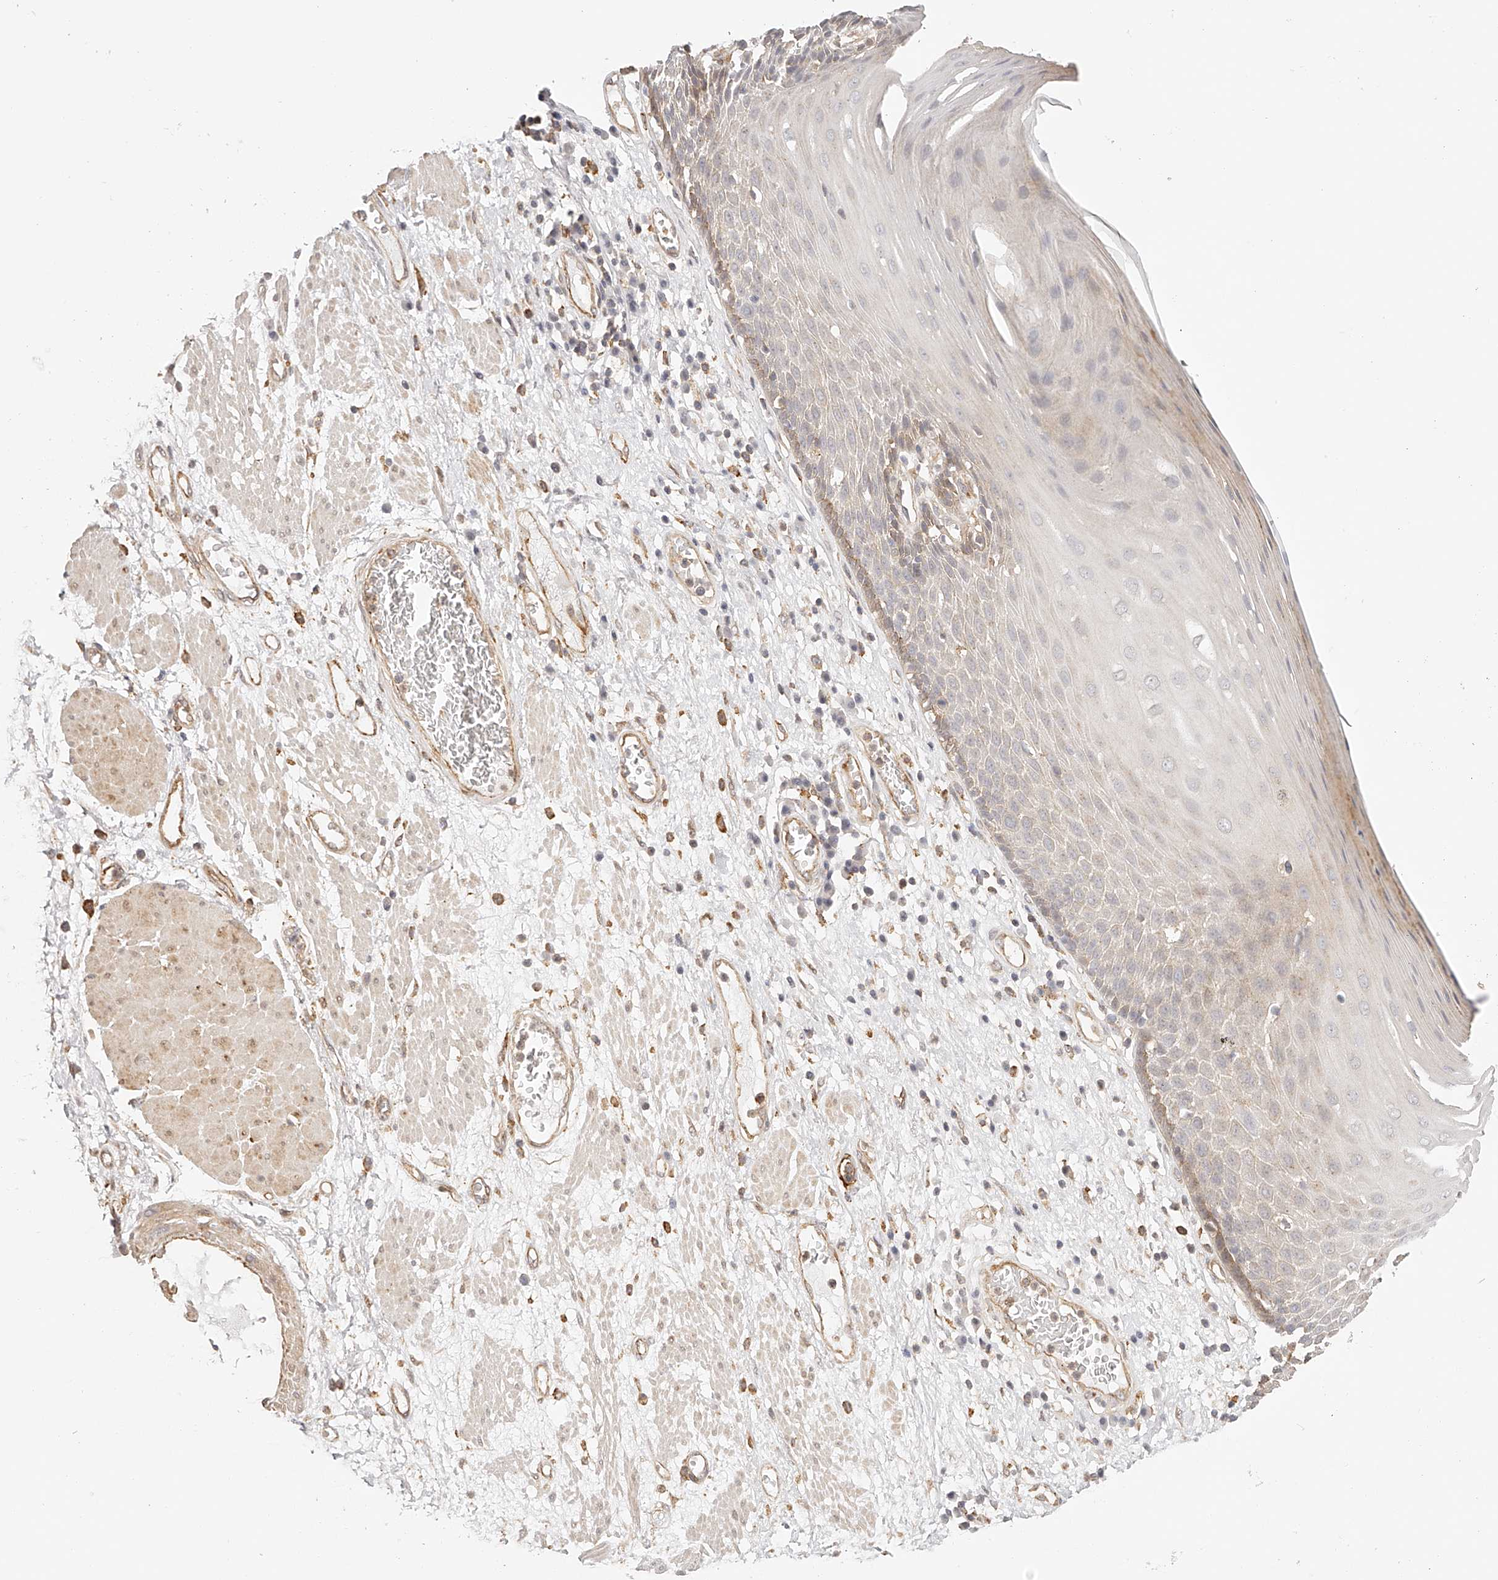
{"staining": {"intensity": "weak", "quantity": "<25%", "location": "cytoplasmic/membranous"}, "tissue": "esophagus", "cell_type": "Squamous epithelial cells", "image_type": "normal", "snomed": [{"axis": "morphology", "description": "Normal tissue, NOS"}, {"axis": "morphology", "description": "Adenocarcinoma, NOS"}, {"axis": "topography", "description": "Esophagus"}], "caption": "DAB (3,3'-diaminobenzidine) immunohistochemical staining of normal human esophagus shows no significant positivity in squamous epithelial cells. (Brightfield microscopy of DAB immunohistochemistry at high magnification).", "gene": "SYNC", "patient": {"sex": "male", "age": 62}}